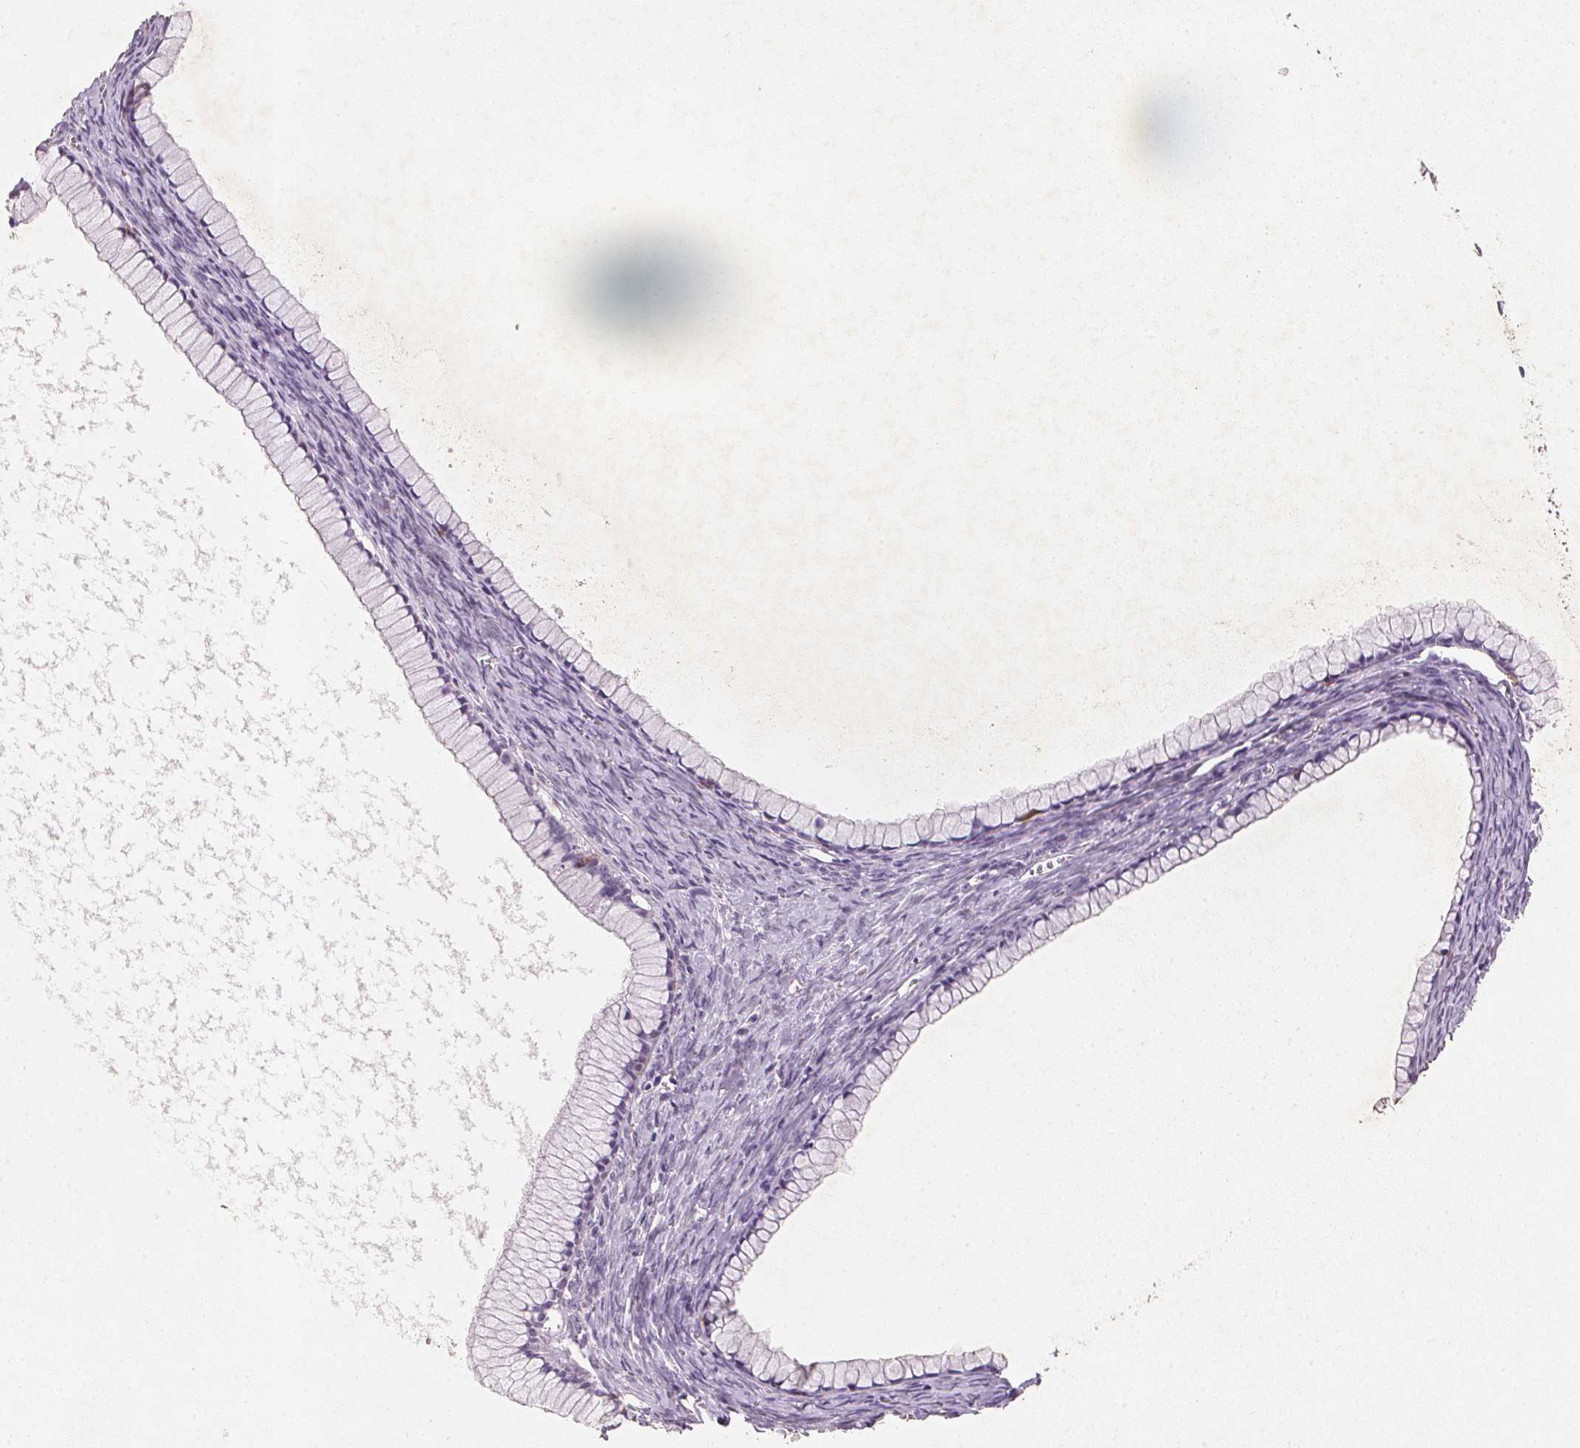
{"staining": {"intensity": "negative", "quantity": "none", "location": "none"}, "tissue": "ovarian cancer", "cell_type": "Tumor cells", "image_type": "cancer", "snomed": [{"axis": "morphology", "description": "Cystadenocarcinoma, mucinous, NOS"}, {"axis": "topography", "description": "Ovary"}], "caption": "An immunohistochemistry (IHC) histopathology image of mucinous cystadenocarcinoma (ovarian) is shown. There is no staining in tumor cells of mucinous cystadenocarcinoma (ovarian).", "gene": "CXCL5", "patient": {"sex": "female", "age": 41}}